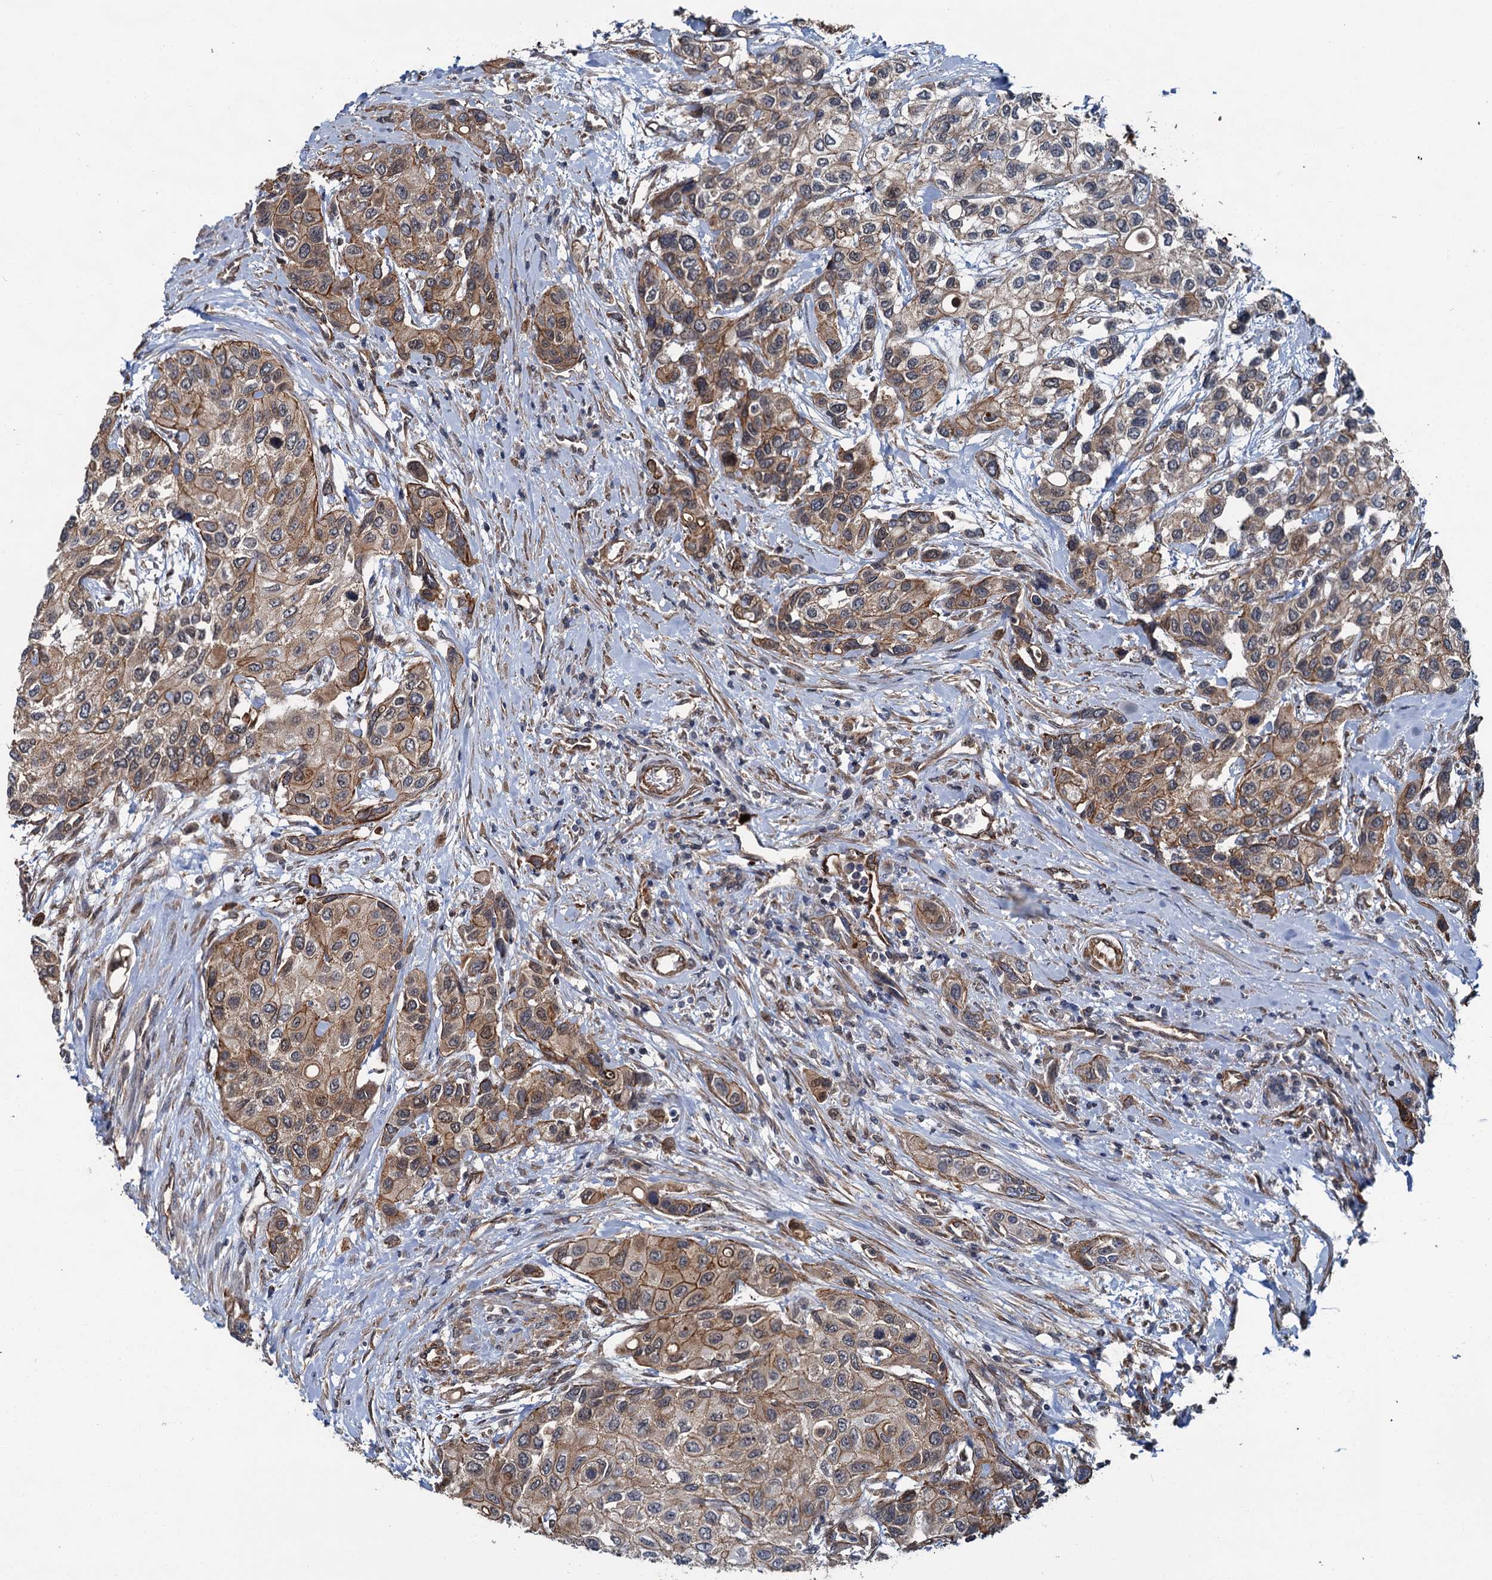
{"staining": {"intensity": "weak", "quantity": ">75%", "location": "cytoplasmic/membranous"}, "tissue": "urothelial cancer", "cell_type": "Tumor cells", "image_type": "cancer", "snomed": [{"axis": "morphology", "description": "Normal tissue, NOS"}, {"axis": "morphology", "description": "Urothelial carcinoma, High grade"}, {"axis": "topography", "description": "Vascular tissue"}, {"axis": "topography", "description": "Urinary bladder"}], "caption": "DAB (3,3'-diaminobenzidine) immunohistochemical staining of human urothelial cancer reveals weak cytoplasmic/membranous protein staining in approximately >75% of tumor cells.", "gene": "ZFYVE19", "patient": {"sex": "female", "age": 56}}